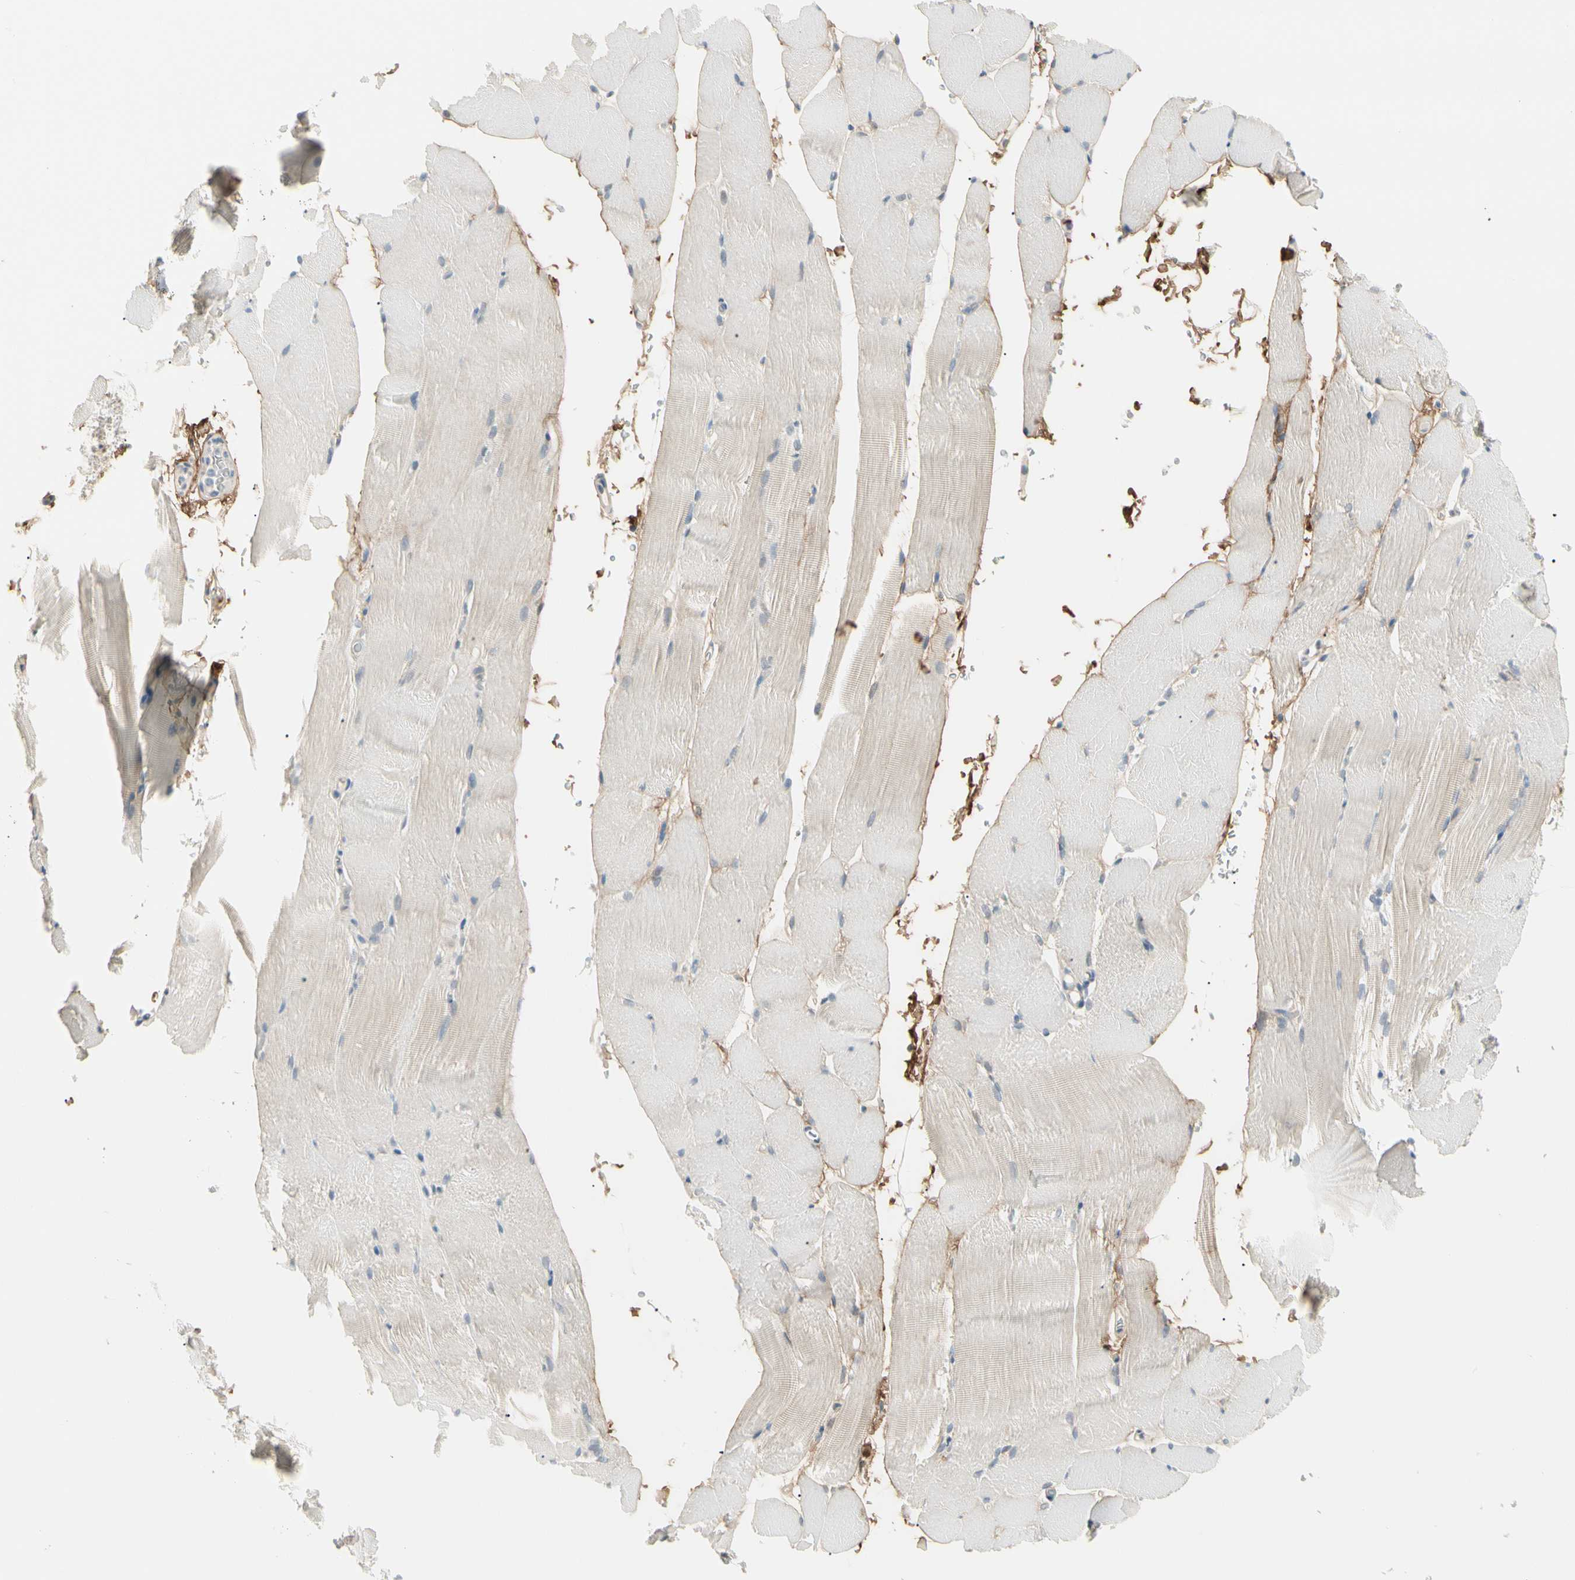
{"staining": {"intensity": "negative", "quantity": "none", "location": "none"}, "tissue": "skeletal muscle", "cell_type": "Myocytes", "image_type": "normal", "snomed": [{"axis": "morphology", "description": "Normal tissue, NOS"}, {"axis": "topography", "description": "Skeletal muscle"}, {"axis": "topography", "description": "Parathyroid gland"}], "caption": "The immunohistochemistry micrograph has no significant positivity in myocytes of skeletal muscle. Nuclei are stained in blue.", "gene": "ASPN", "patient": {"sex": "female", "age": 37}}